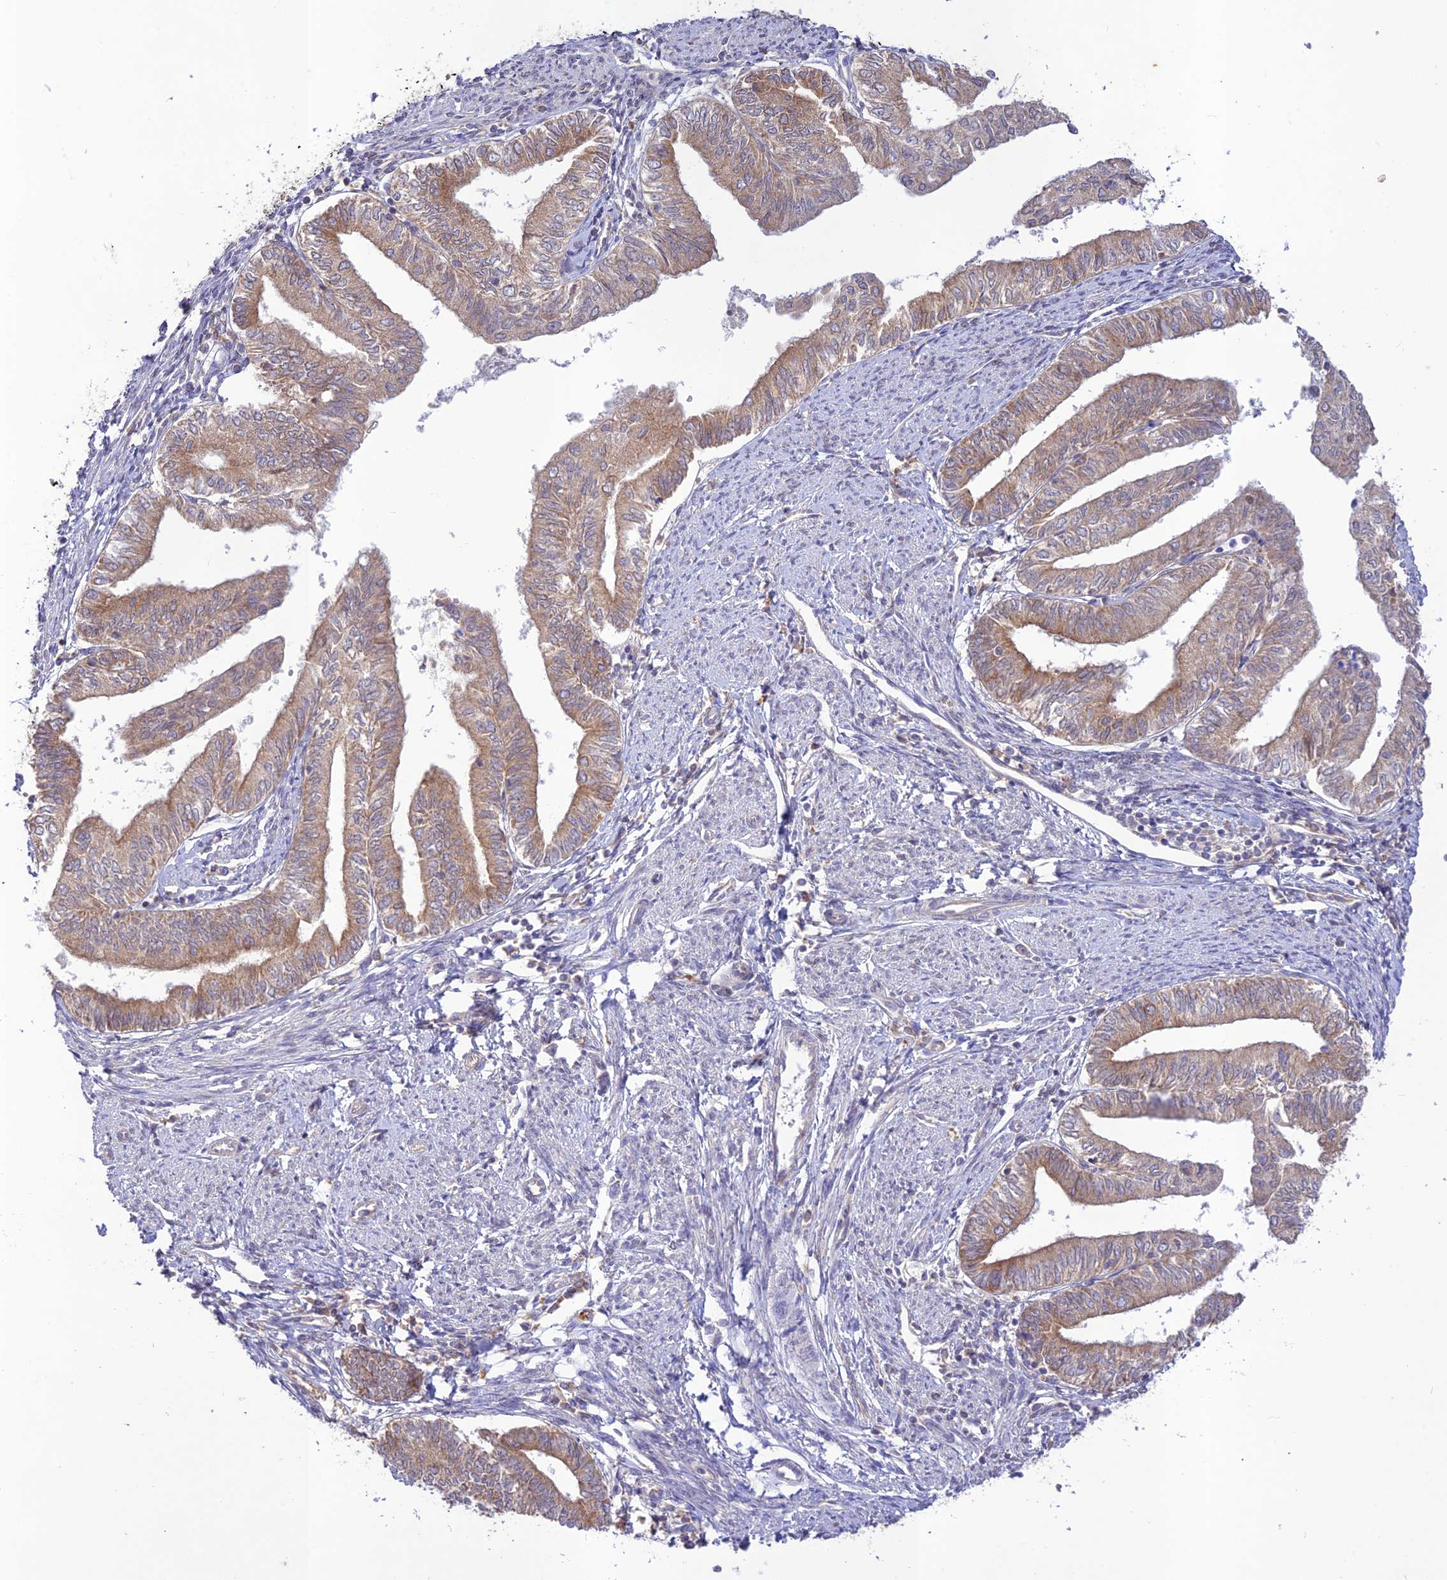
{"staining": {"intensity": "weak", "quantity": ">75%", "location": "cytoplasmic/membranous"}, "tissue": "endometrial cancer", "cell_type": "Tumor cells", "image_type": "cancer", "snomed": [{"axis": "morphology", "description": "Adenocarcinoma, NOS"}, {"axis": "topography", "description": "Endometrium"}], "caption": "IHC (DAB (3,3'-diaminobenzidine)) staining of human endometrial adenocarcinoma displays weak cytoplasmic/membranous protein positivity in approximately >75% of tumor cells. The staining was performed using DAB (3,3'-diaminobenzidine) to visualize the protein expression in brown, while the nuclei were stained in blue with hematoxylin (Magnification: 20x).", "gene": "TMEM259", "patient": {"sex": "female", "age": 66}}